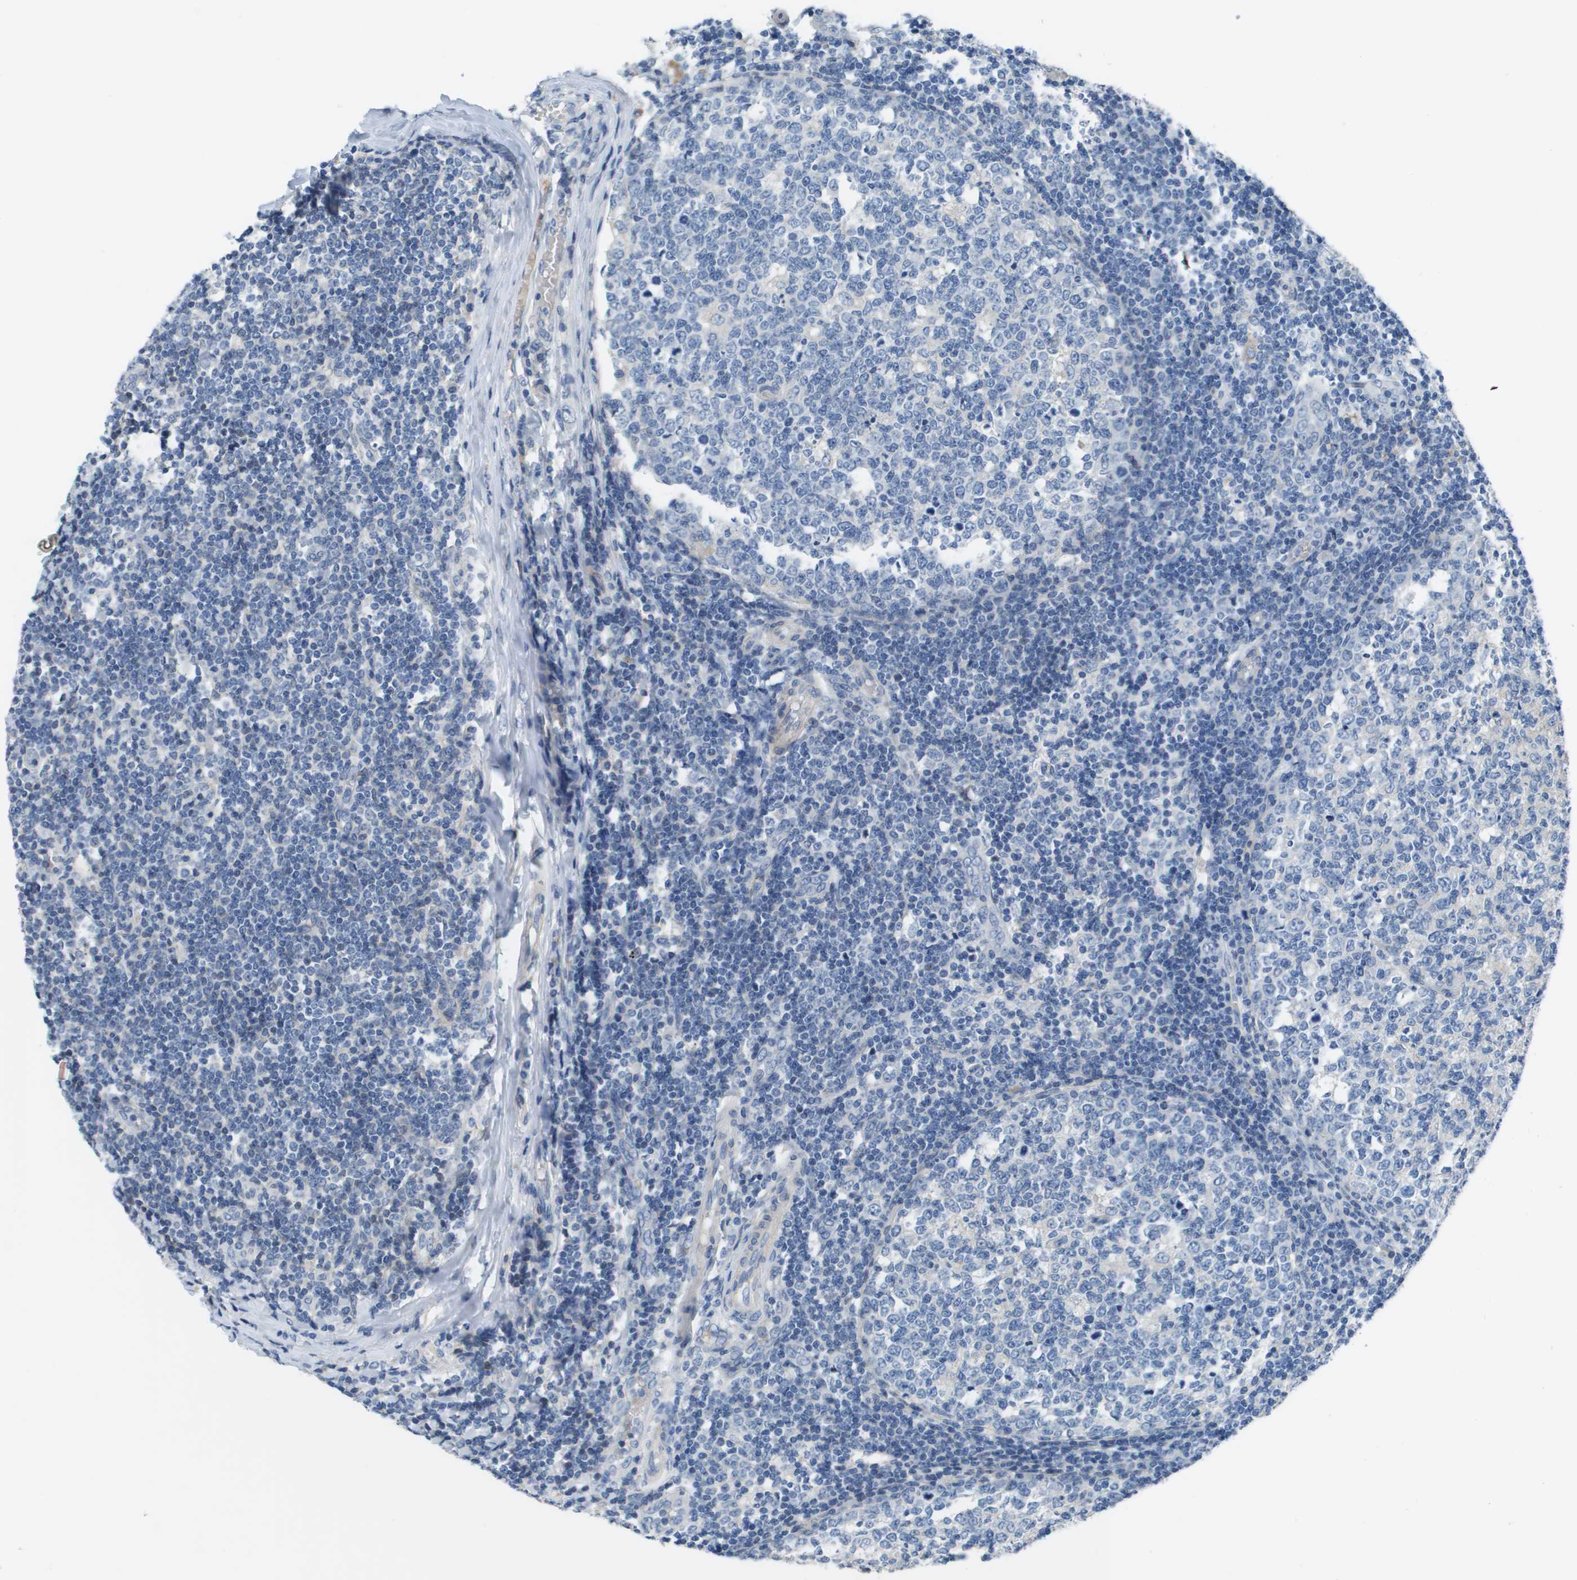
{"staining": {"intensity": "negative", "quantity": "none", "location": "none"}, "tissue": "tonsil", "cell_type": "Germinal center cells", "image_type": "normal", "snomed": [{"axis": "morphology", "description": "Normal tissue, NOS"}, {"axis": "topography", "description": "Tonsil"}], "caption": "High power microscopy photomicrograph of an immunohistochemistry histopathology image of normal tonsil, revealing no significant staining in germinal center cells. (Brightfield microscopy of DAB immunohistochemistry (IHC) at high magnification).", "gene": "NCS1", "patient": {"sex": "female", "age": 19}}